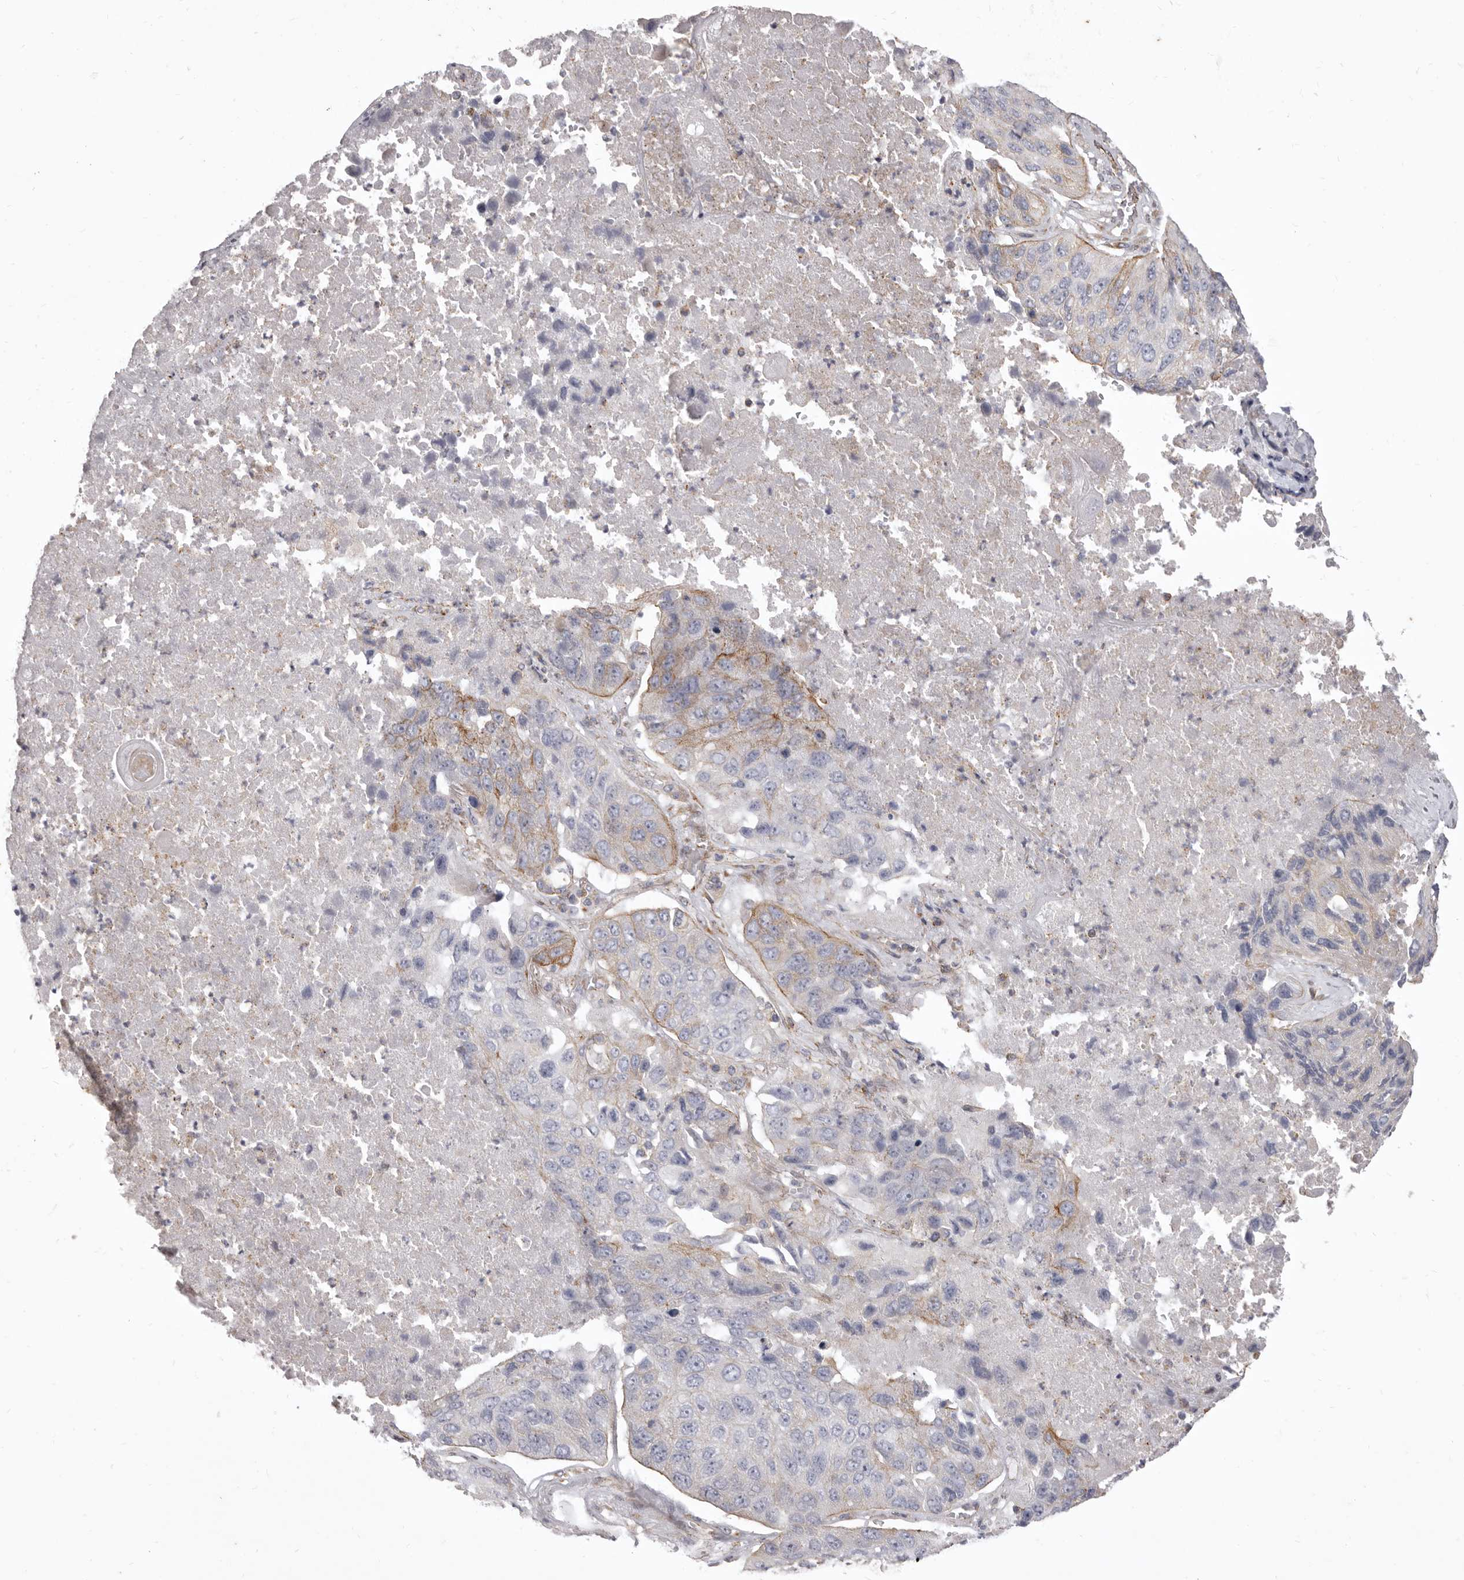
{"staining": {"intensity": "weak", "quantity": "<25%", "location": "cytoplasmic/membranous"}, "tissue": "lung cancer", "cell_type": "Tumor cells", "image_type": "cancer", "snomed": [{"axis": "morphology", "description": "Squamous cell carcinoma, NOS"}, {"axis": "topography", "description": "Lung"}], "caption": "A high-resolution photomicrograph shows immunohistochemistry staining of lung squamous cell carcinoma, which exhibits no significant staining in tumor cells.", "gene": "P2RX6", "patient": {"sex": "male", "age": 61}}